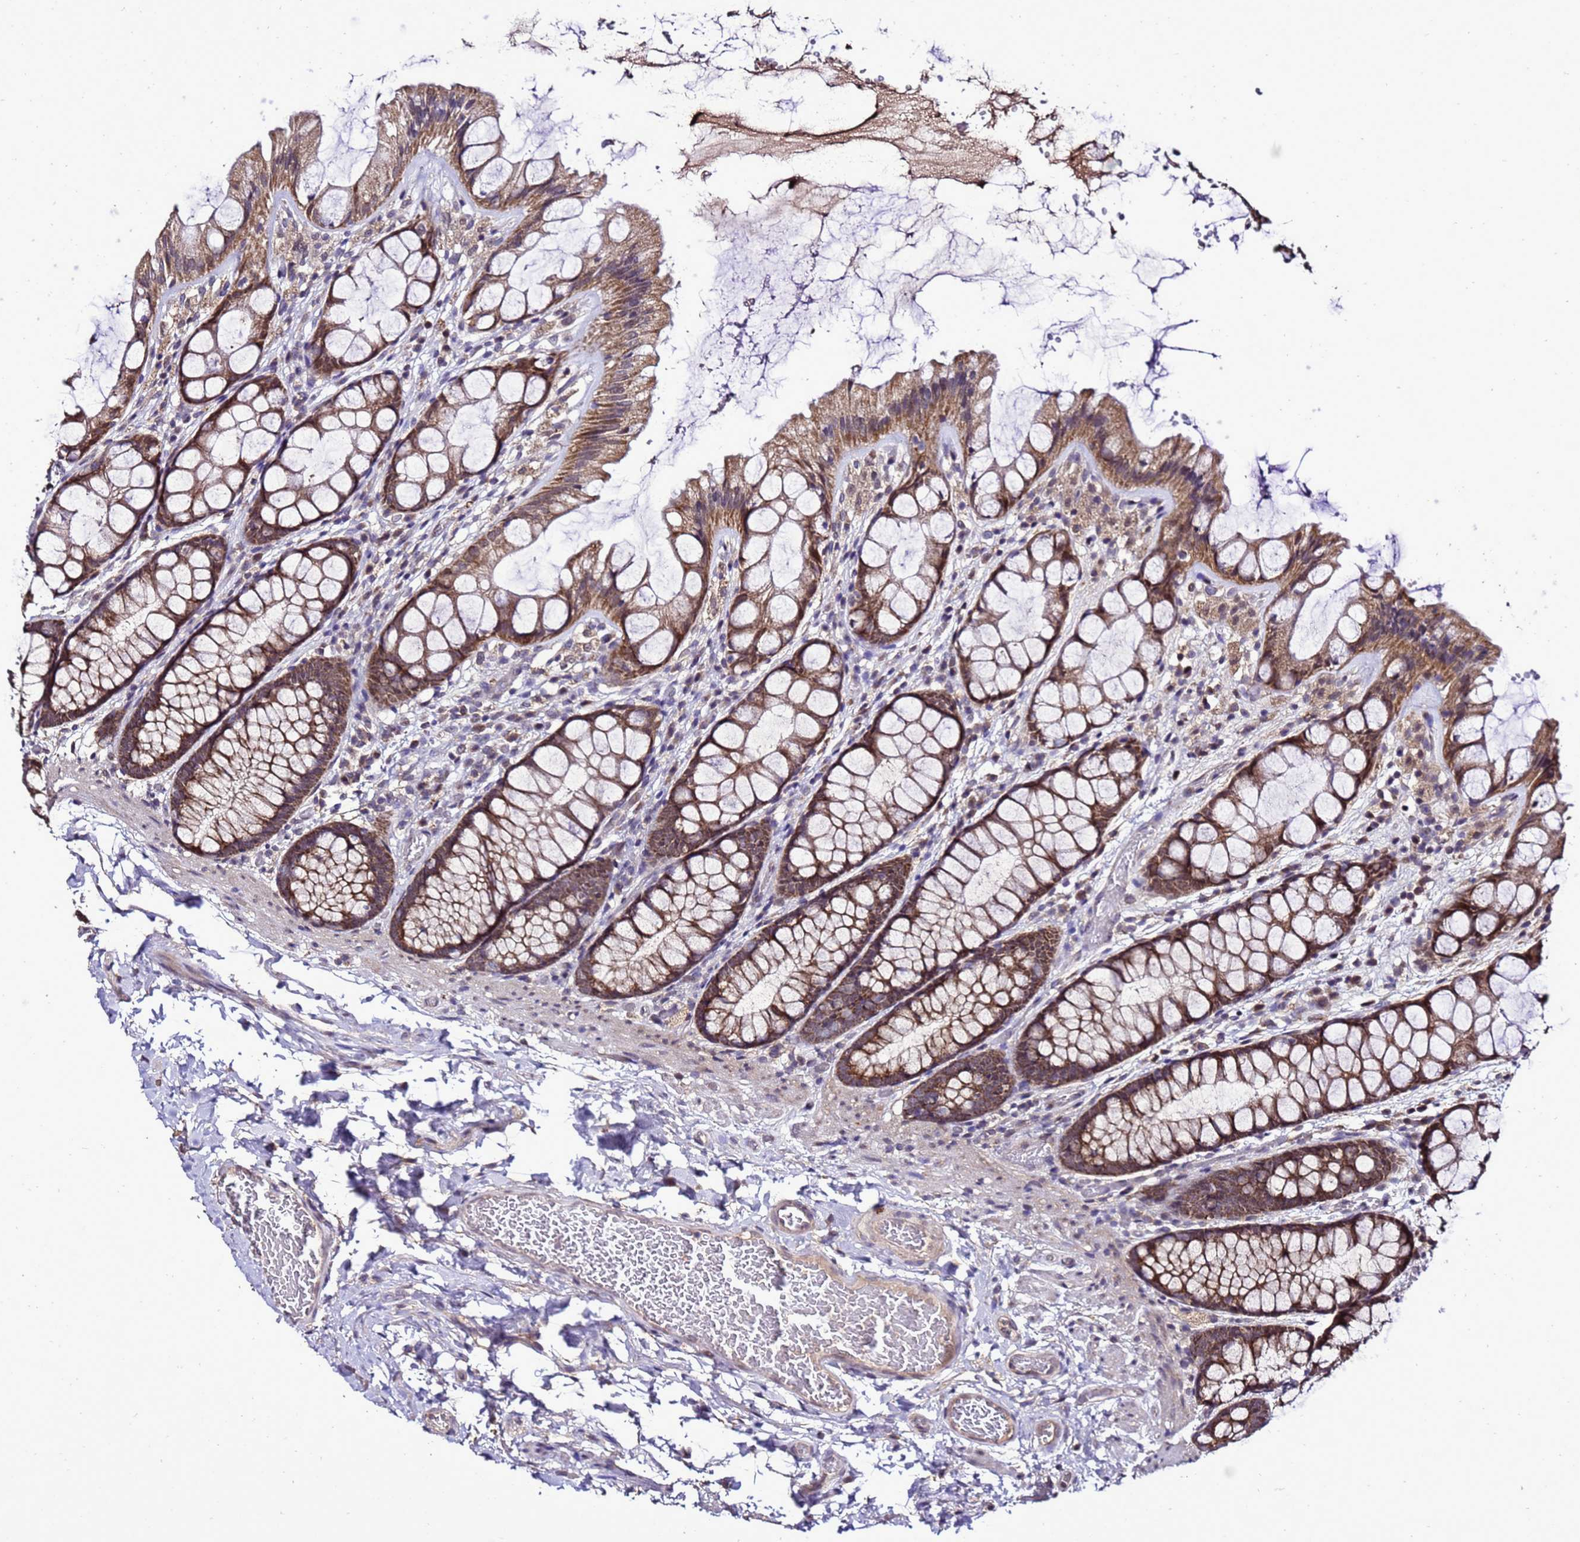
{"staining": {"intensity": "weak", "quantity": ">75%", "location": "cytoplasmic/membranous"}, "tissue": "colon", "cell_type": "Endothelial cells", "image_type": "normal", "snomed": [{"axis": "morphology", "description": "Normal tissue, NOS"}, {"axis": "topography", "description": "Colon"}], "caption": "Immunohistochemistry (IHC) image of normal colon stained for a protein (brown), which reveals low levels of weak cytoplasmic/membranous staining in approximately >75% of endothelial cells.", "gene": "ZNF329", "patient": {"sex": "male", "age": 47}}